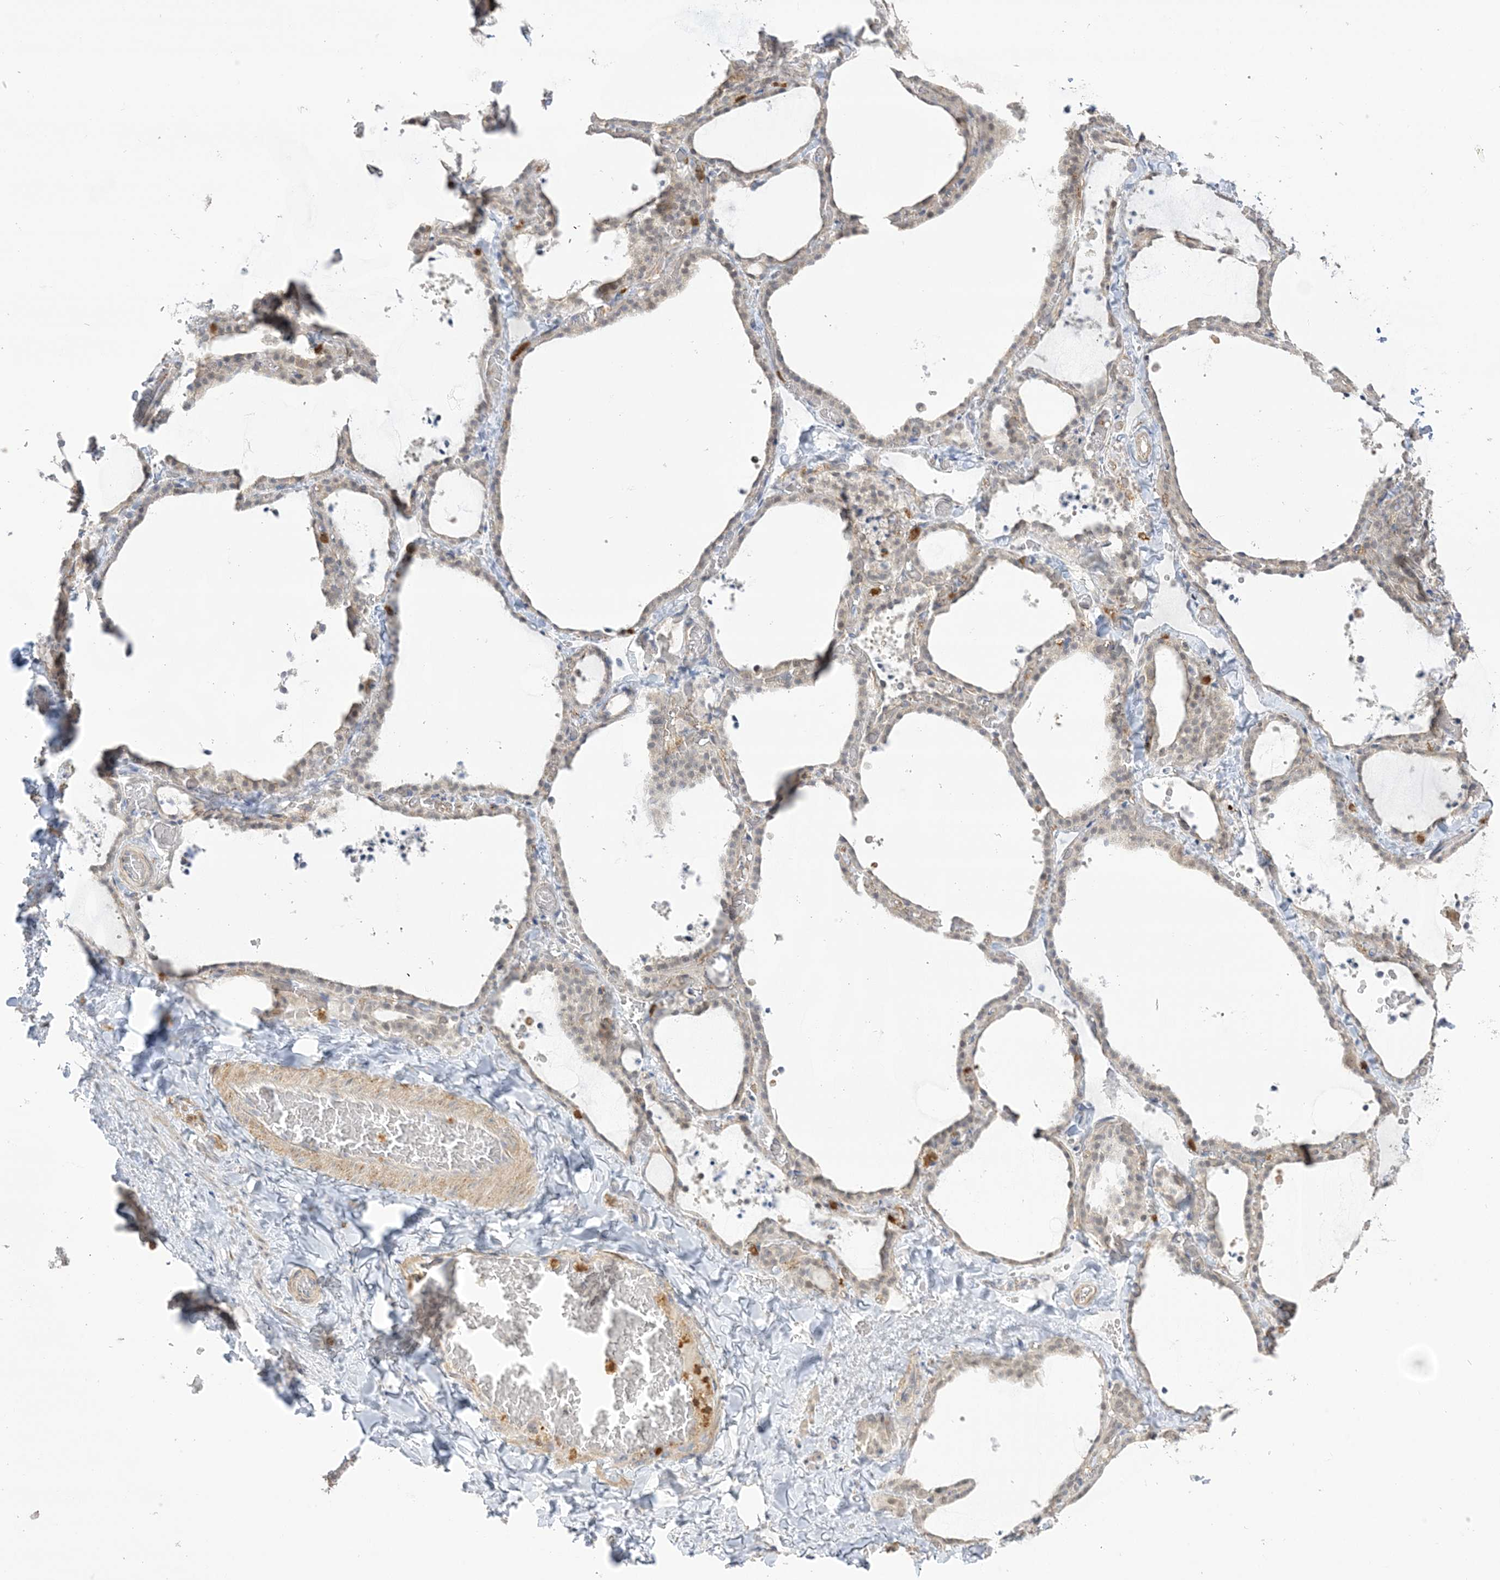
{"staining": {"intensity": "weak", "quantity": "<25%", "location": "cytoplasmic/membranous"}, "tissue": "thyroid gland", "cell_type": "Glandular cells", "image_type": "normal", "snomed": [{"axis": "morphology", "description": "Normal tissue, NOS"}, {"axis": "topography", "description": "Thyroid gland"}], "caption": "Immunohistochemical staining of benign thyroid gland demonstrates no significant staining in glandular cells. (Brightfield microscopy of DAB immunohistochemistry at high magnification).", "gene": "NAF1", "patient": {"sex": "female", "age": 22}}